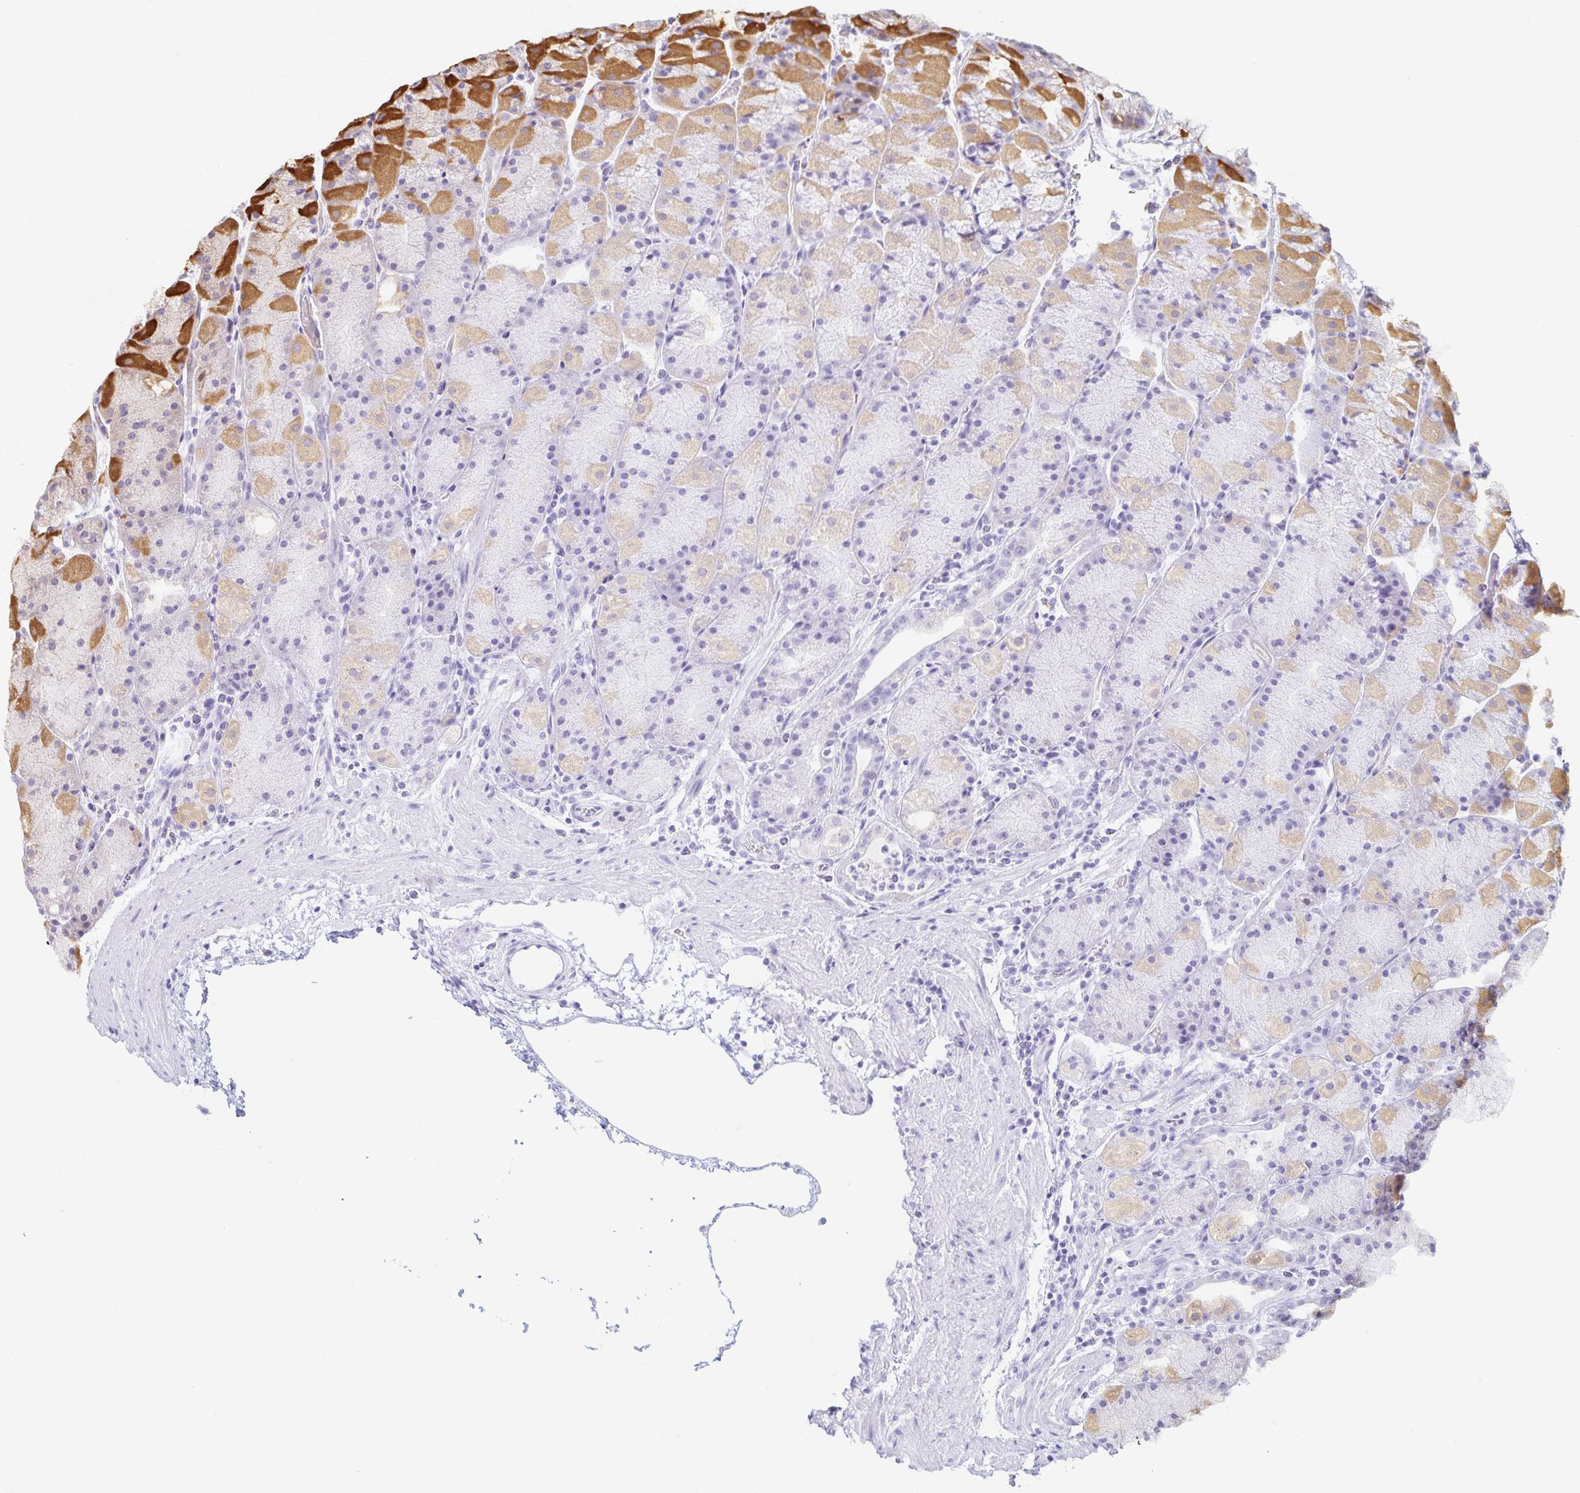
{"staining": {"intensity": "moderate", "quantity": "<25%", "location": "cytoplasmic/membranous"}, "tissue": "stomach", "cell_type": "Glandular cells", "image_type": "normal", "snomed": [{"axis": "morphology", "description": "Normal tissue, NOS"}, {"axis": "topography", "description": "Stomach, upper"}, {"axis": "topography", "description": "Stomach"}], "caption": "Protein staining exhibits moderate cytoplasmic/membranous positivity in about <25% of glandular cells in unremarkable stomach. The staining was performed using DAB (3,3'-diaminobenzidine), with brown indicating positive protein expression. Nuclei are stained blue with hematoxylin.", "gene": "SKP2", "patient": {"sex": "male", "age": 48}}